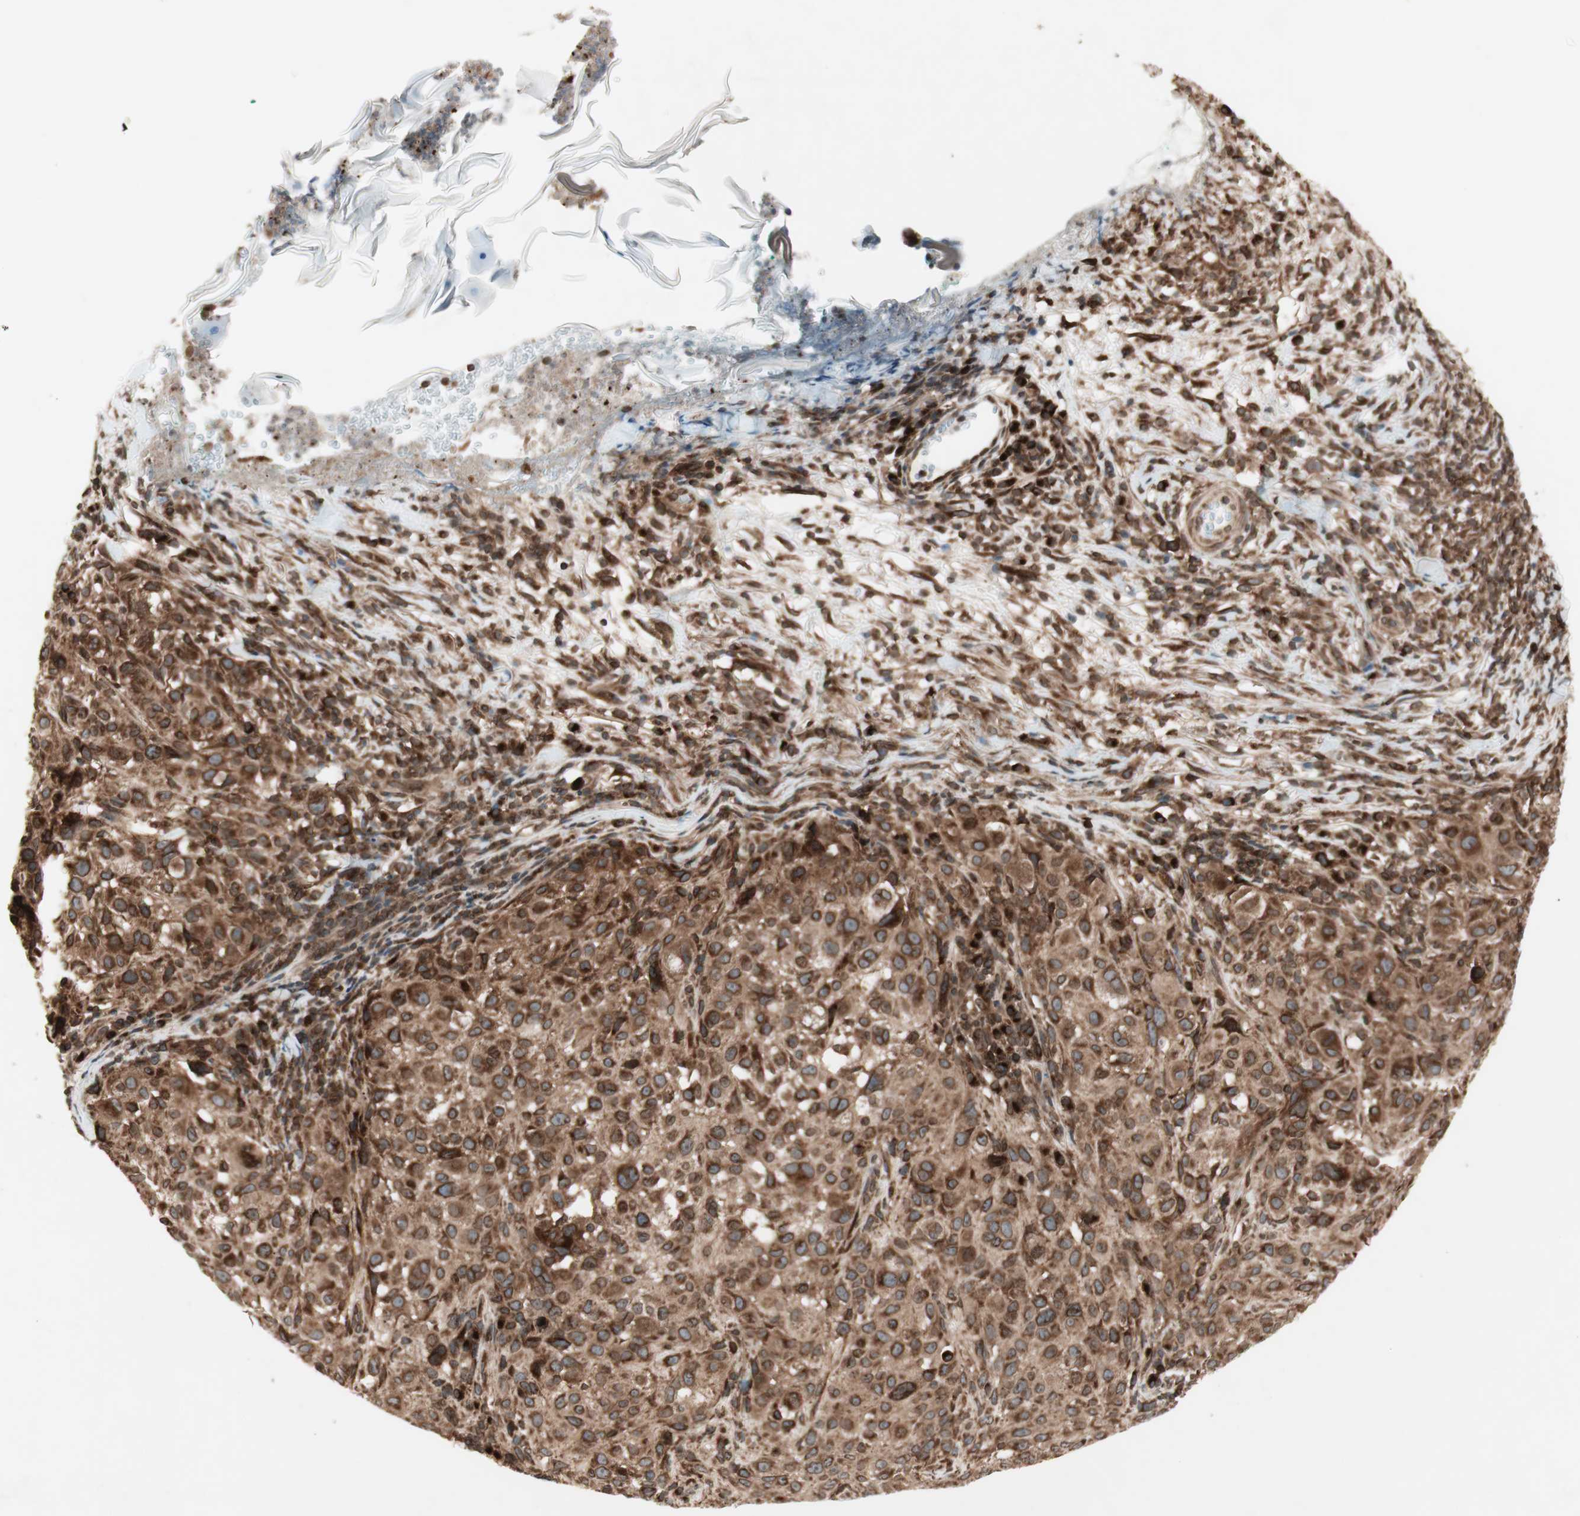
{"staining": {"intensity": "strong", "quantity": ">75%", "location": "cytoplasmic/membranous,nuclear"}, "tissue": "melanoma", "cell_type": "Tumor cells", "image_type": "cancer", "snomed": [{"axis": "morphology", "description": "Necrosis, NOS"}, {"axis": "morphology", "description": "Malignant melanoma, NOS"}, {"axis": "topography", "description": "Skin"}], "caption": "Protein expression analysis of malignant melanoma shows strong cytoplasmic/membranous and nuclear positivity in approximately >75% of tumor cells.", "gene": "NUP62", "patient": {"sex": "female", "age": 87}}